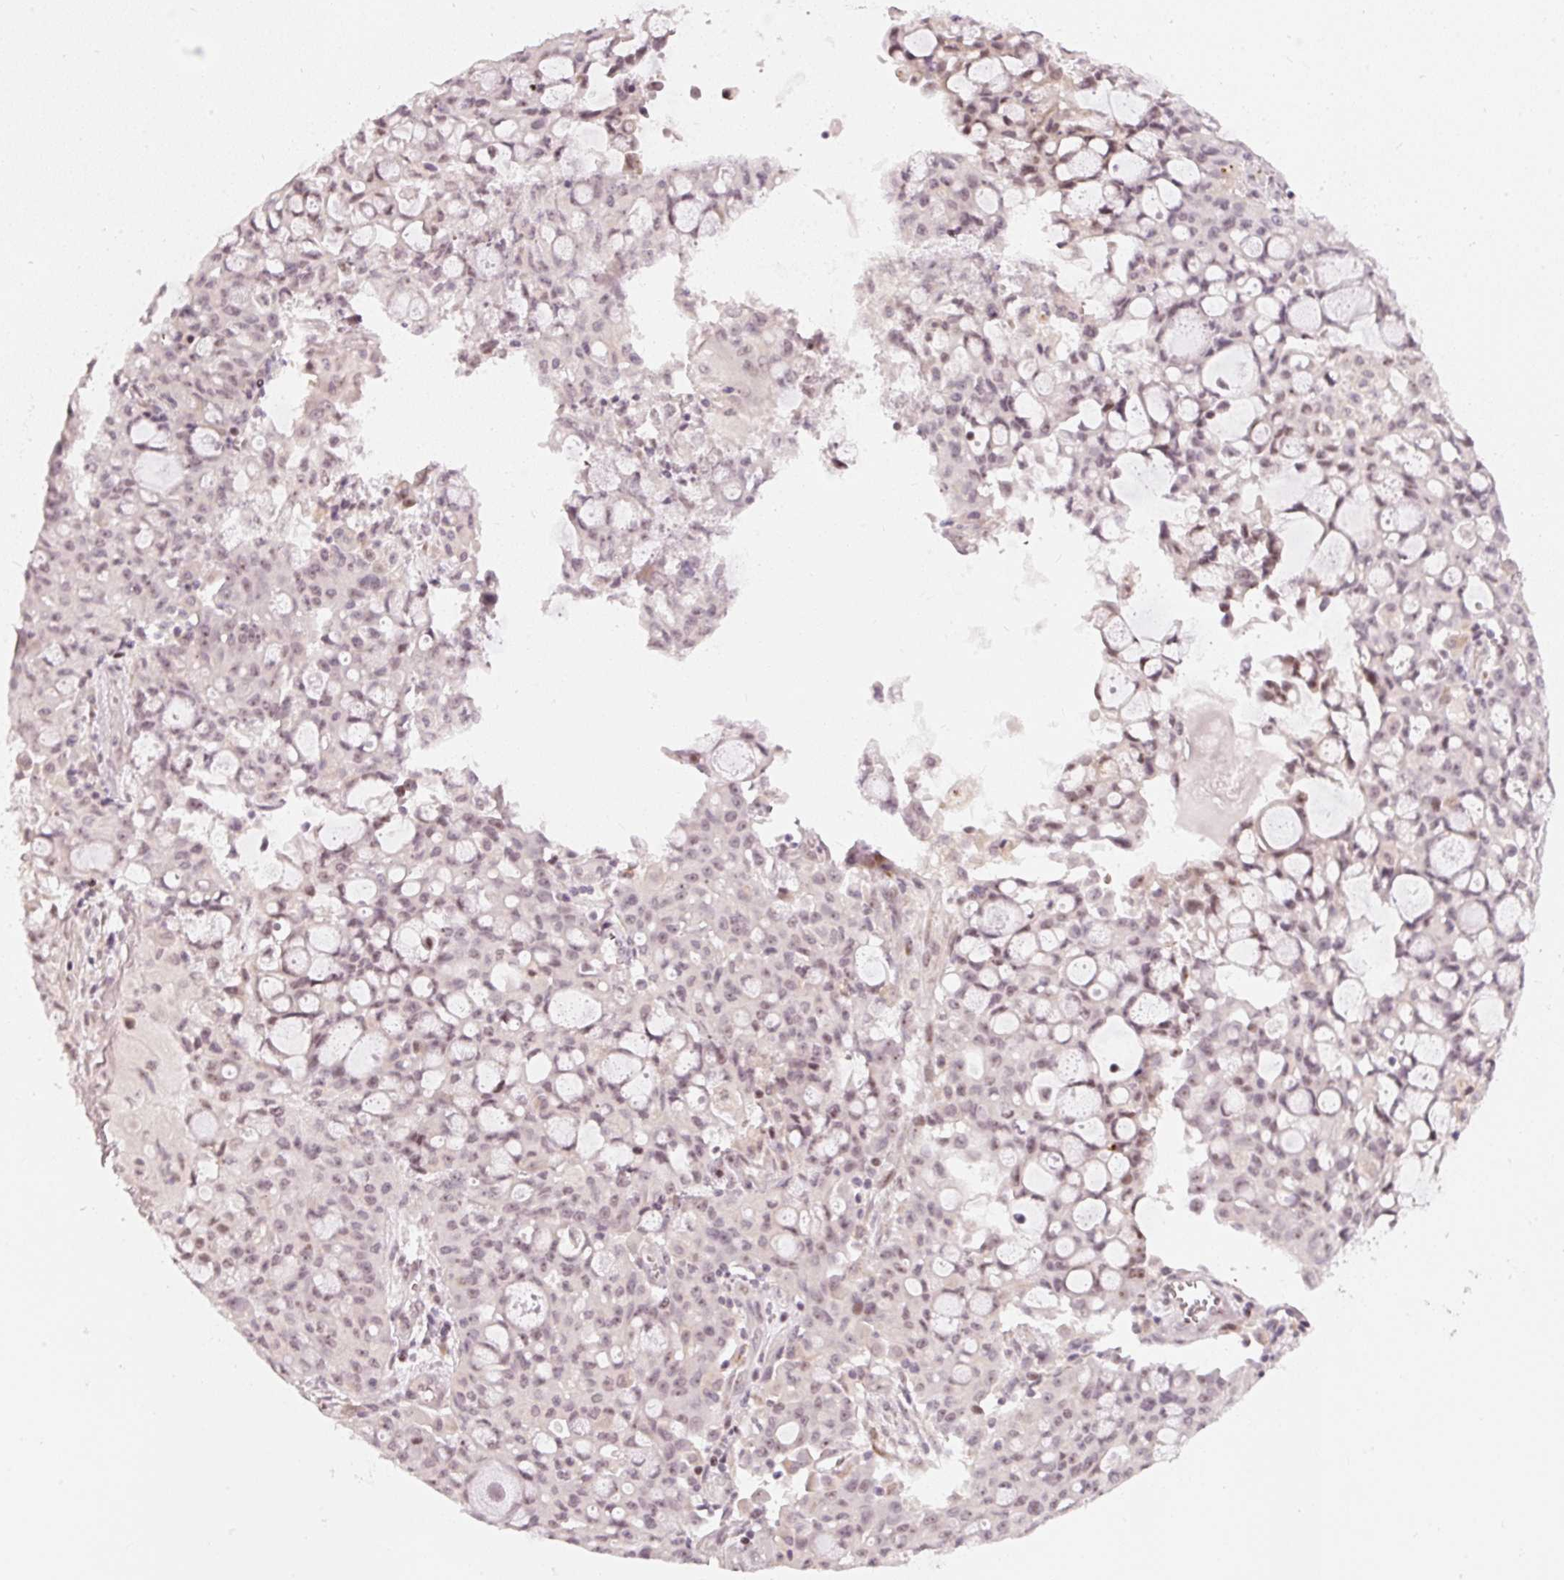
{"staining": {"intensity": "weak", "quantity": "25%-75%", "location": "nuclear"}, "tissue": "lung cancer", "cell_type": "Tumor cells", "image_type": "cancer", "snomed": [{"axis": "morphology", "description": "Adenocarcinoma, NOS"}, {"axis": "topography", "description": "Lung"}], "caption": "Lung cancer was stained to show a protein in brown. There is low levels of weak nuclear expression in approximately 25%-75% of tumor cells. (Stains: DAB (3,3'-diaminobenzidine) in brown, nuclei in blue, Microscopy: brightfield microscopy at high magnification).", "gene": "MXRA8", "patient": {"sex": "female", "age": 44}}